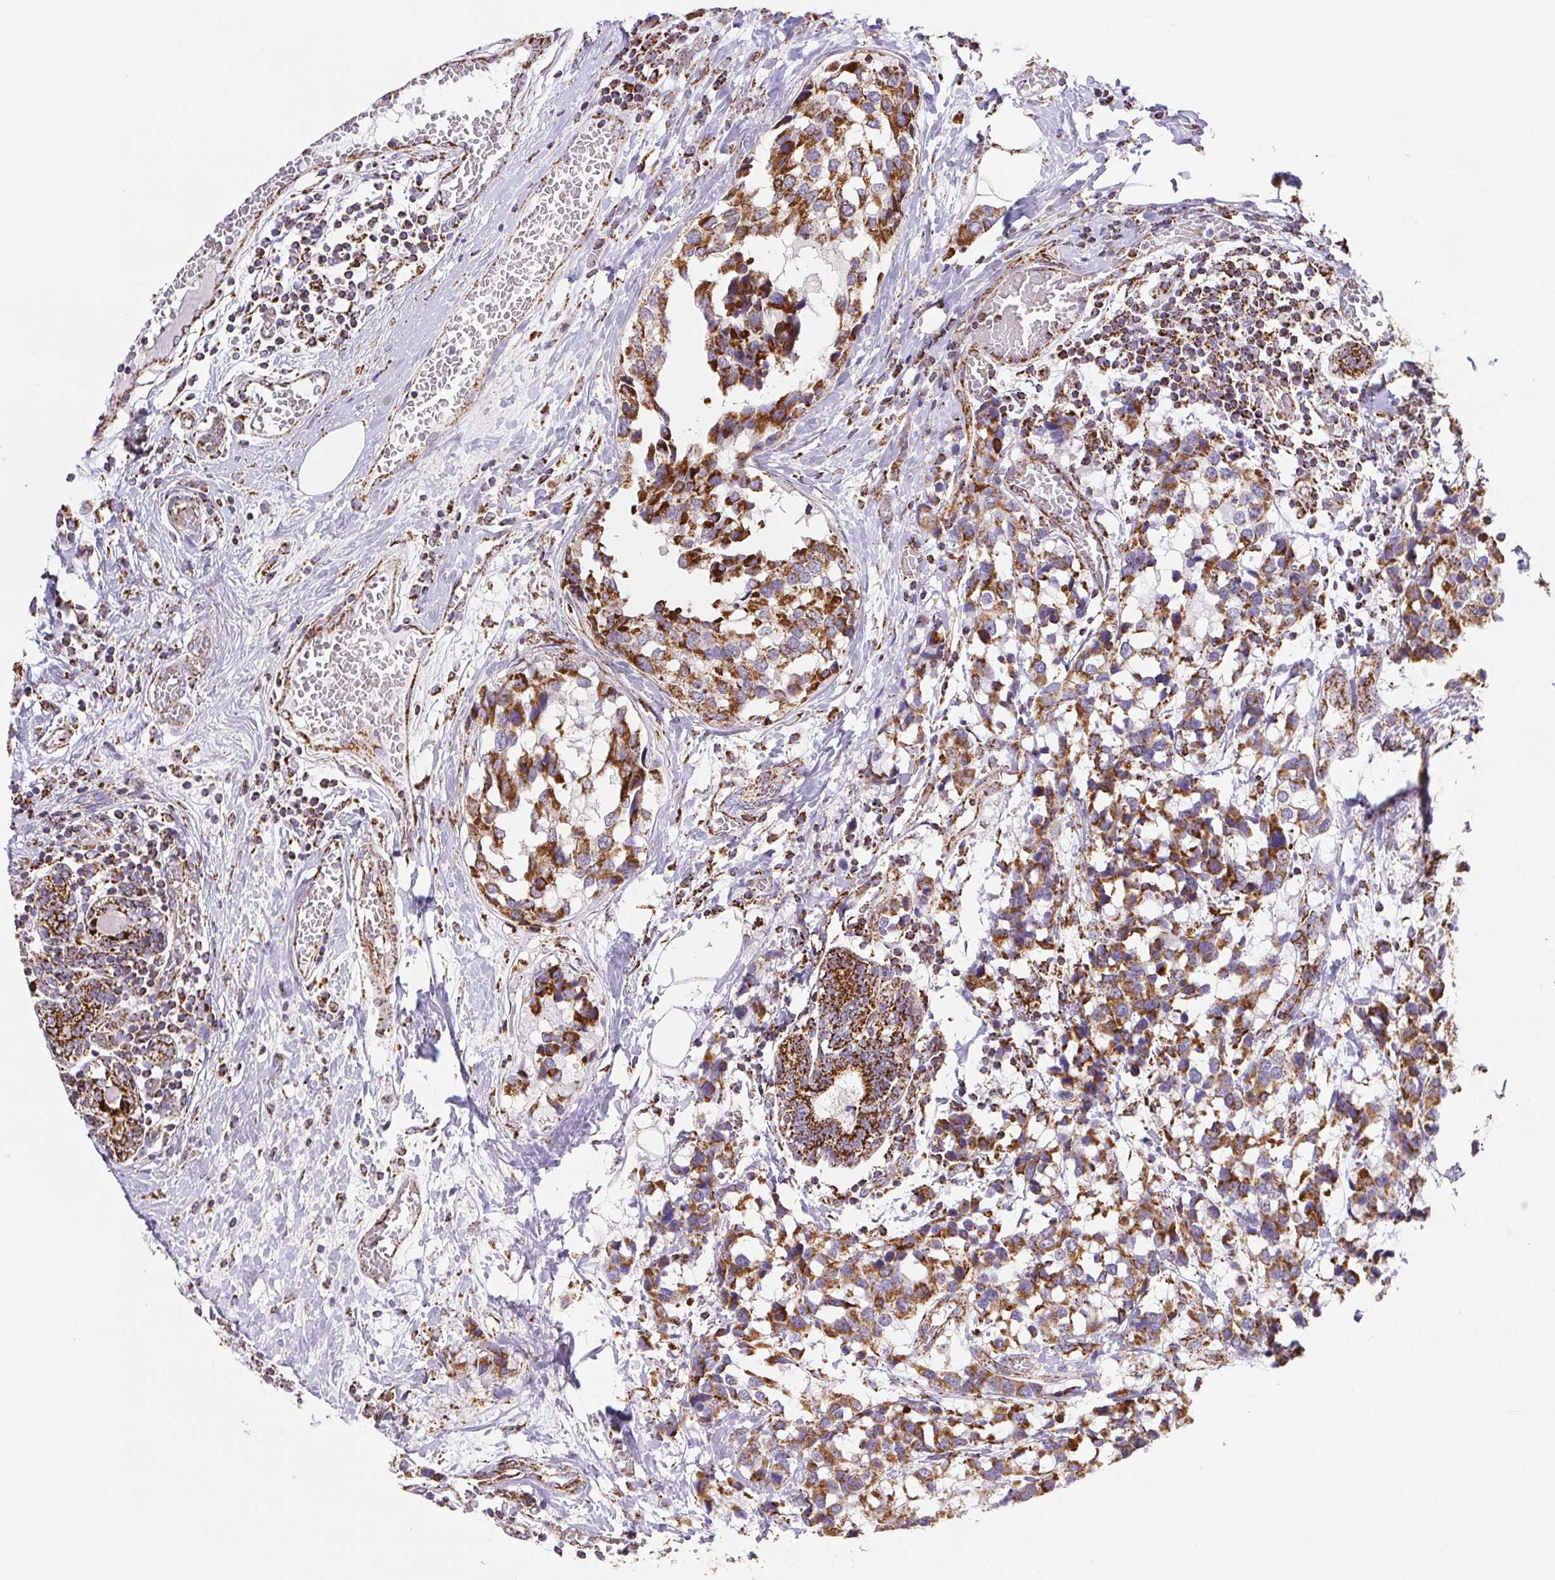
{"staining": {"intensity": "strong", "quantity": ">75%", "location": "cytoplasmic/membranous"}, "tissue": "breast cancer", "cell_type": "Tumor cells", "image_type": "cancer", "snomed": [{"axis": "morphology", "description": "Lobular carcinoma"}, {"axis": "topography", "description": "Breast"}], "caption": "A histopathology image showing strong cytoplasmic/membranous positivity in about >75% of tumor cells in breast cancer, as visualized by brown immunohistochemical staining.", "gene": "NIPSNAP2", "patient": {"sex": "female", "age": 59}}